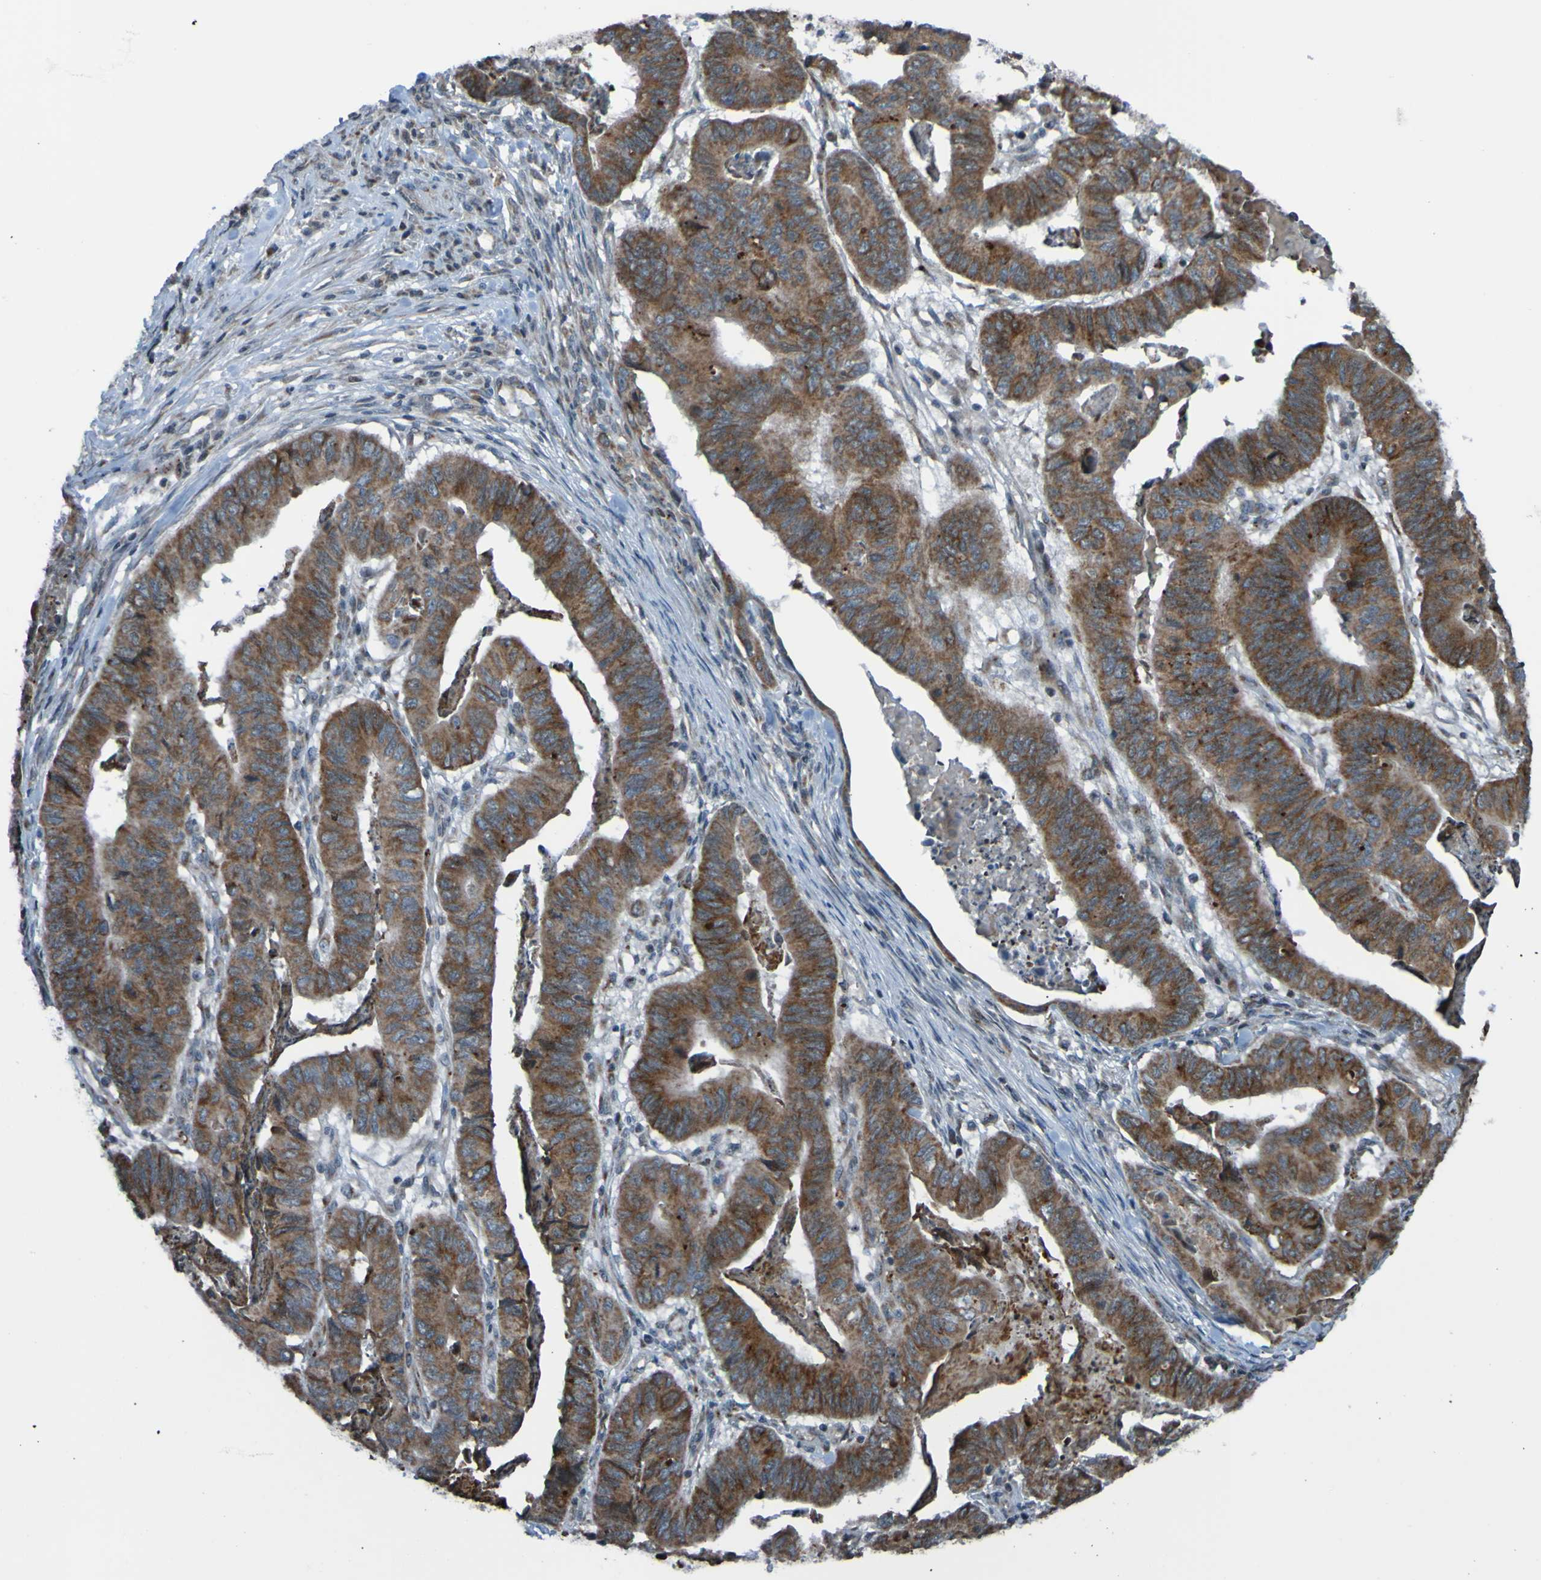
{"staining": {"intensity": "strong", "quantity": ">75%", "location": "cytoplasmic/membranous"}, "tissue": "stomach cancer", "cell_type": "Tumor cells", "image_type": "cancer", "snomed": [{"axis": "morphology", "description": "Adenocarcinoma, NOS"}, {"axis": "topography", "description": "Stomach, lower"}], "caption": "Human stomach cancer (adenocarcinoma) stained with a protein marker displays strong staining in tumor cells.", "gene": "UNG", "patient": {"sex": "male", "age": 77}}